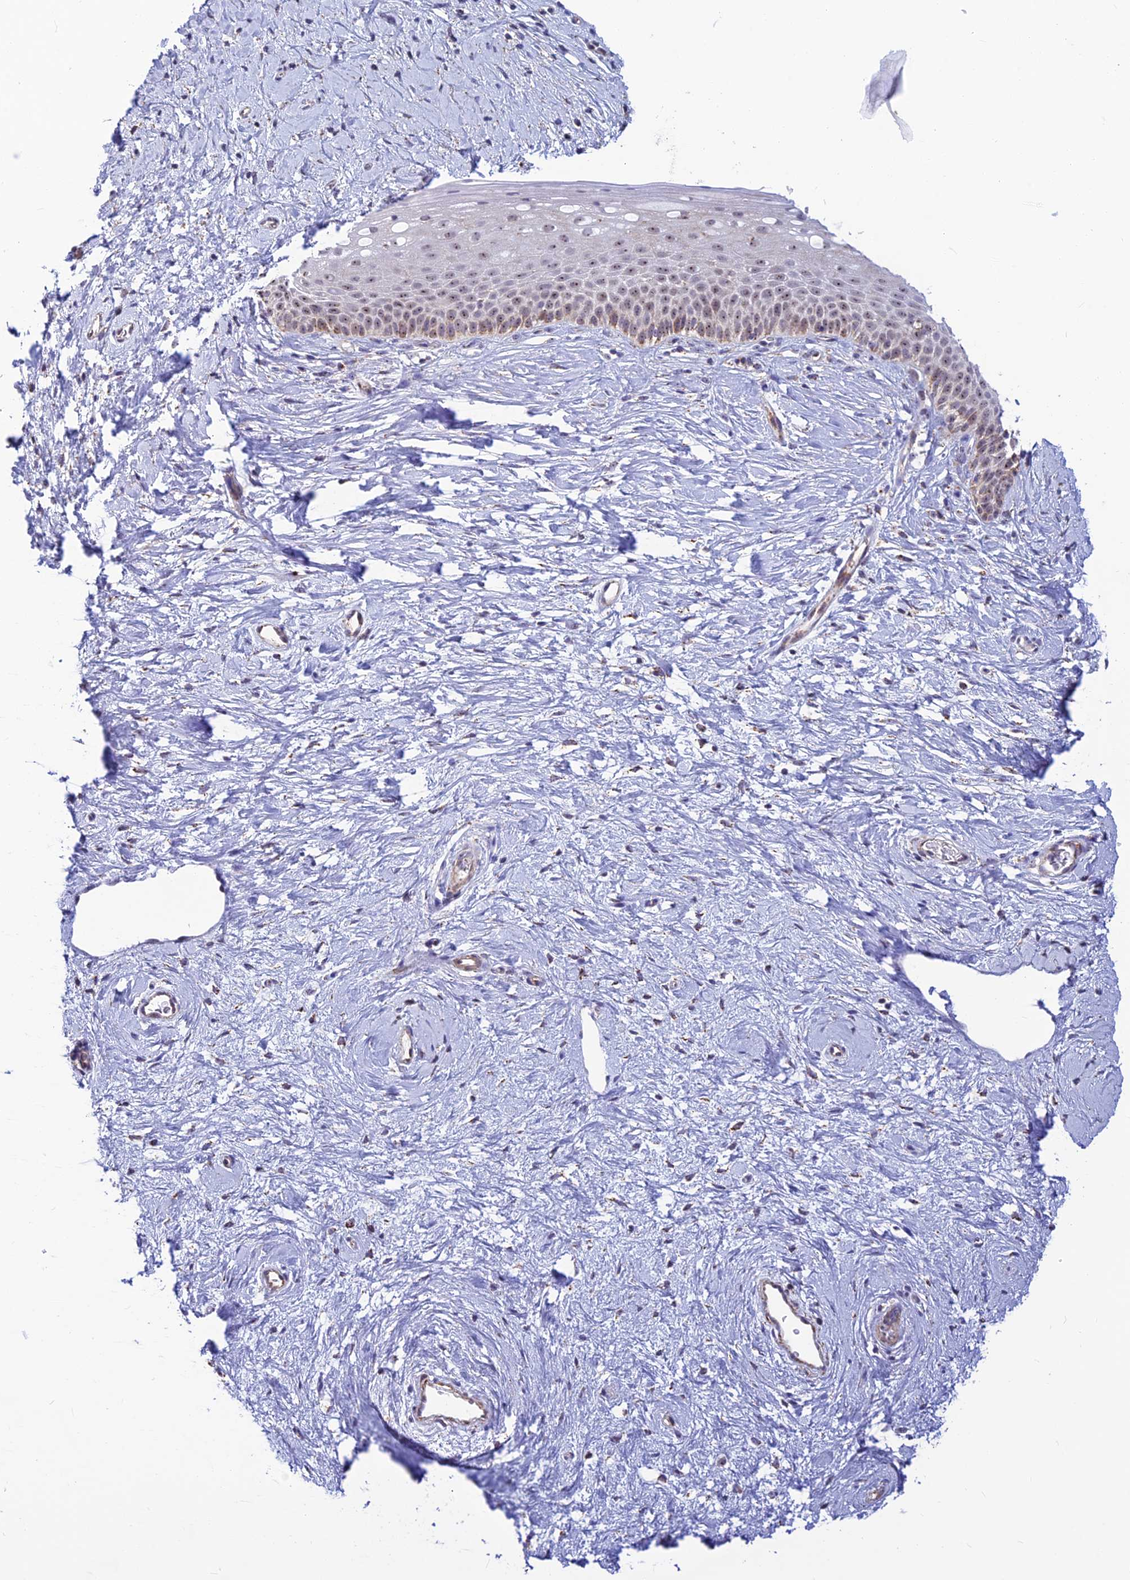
{"staining": {"intensity": "moderate", "quantity": ">75%", "location": "cytoplasmic/membranous,nuclear"}, "tissue": "cervix", "cell_type": "Glandular cells", "image_type": "normal", "snomed": [{"axis": "morphology", "description": "Normal tissue, NOS"}, {"axis": "topography", "description": "Cervix"}], "caption": "Brown immunohistochemical staining in unremarkable human cervix reveals moderate cytoplasmic/membranous,nuclear expression in approximately >75% of glandular cells. (Brightfield microscopy of DAB IHC at high magnification).", "gene": "POLR1G", "patient": {"sex": "female", "age": 57}}